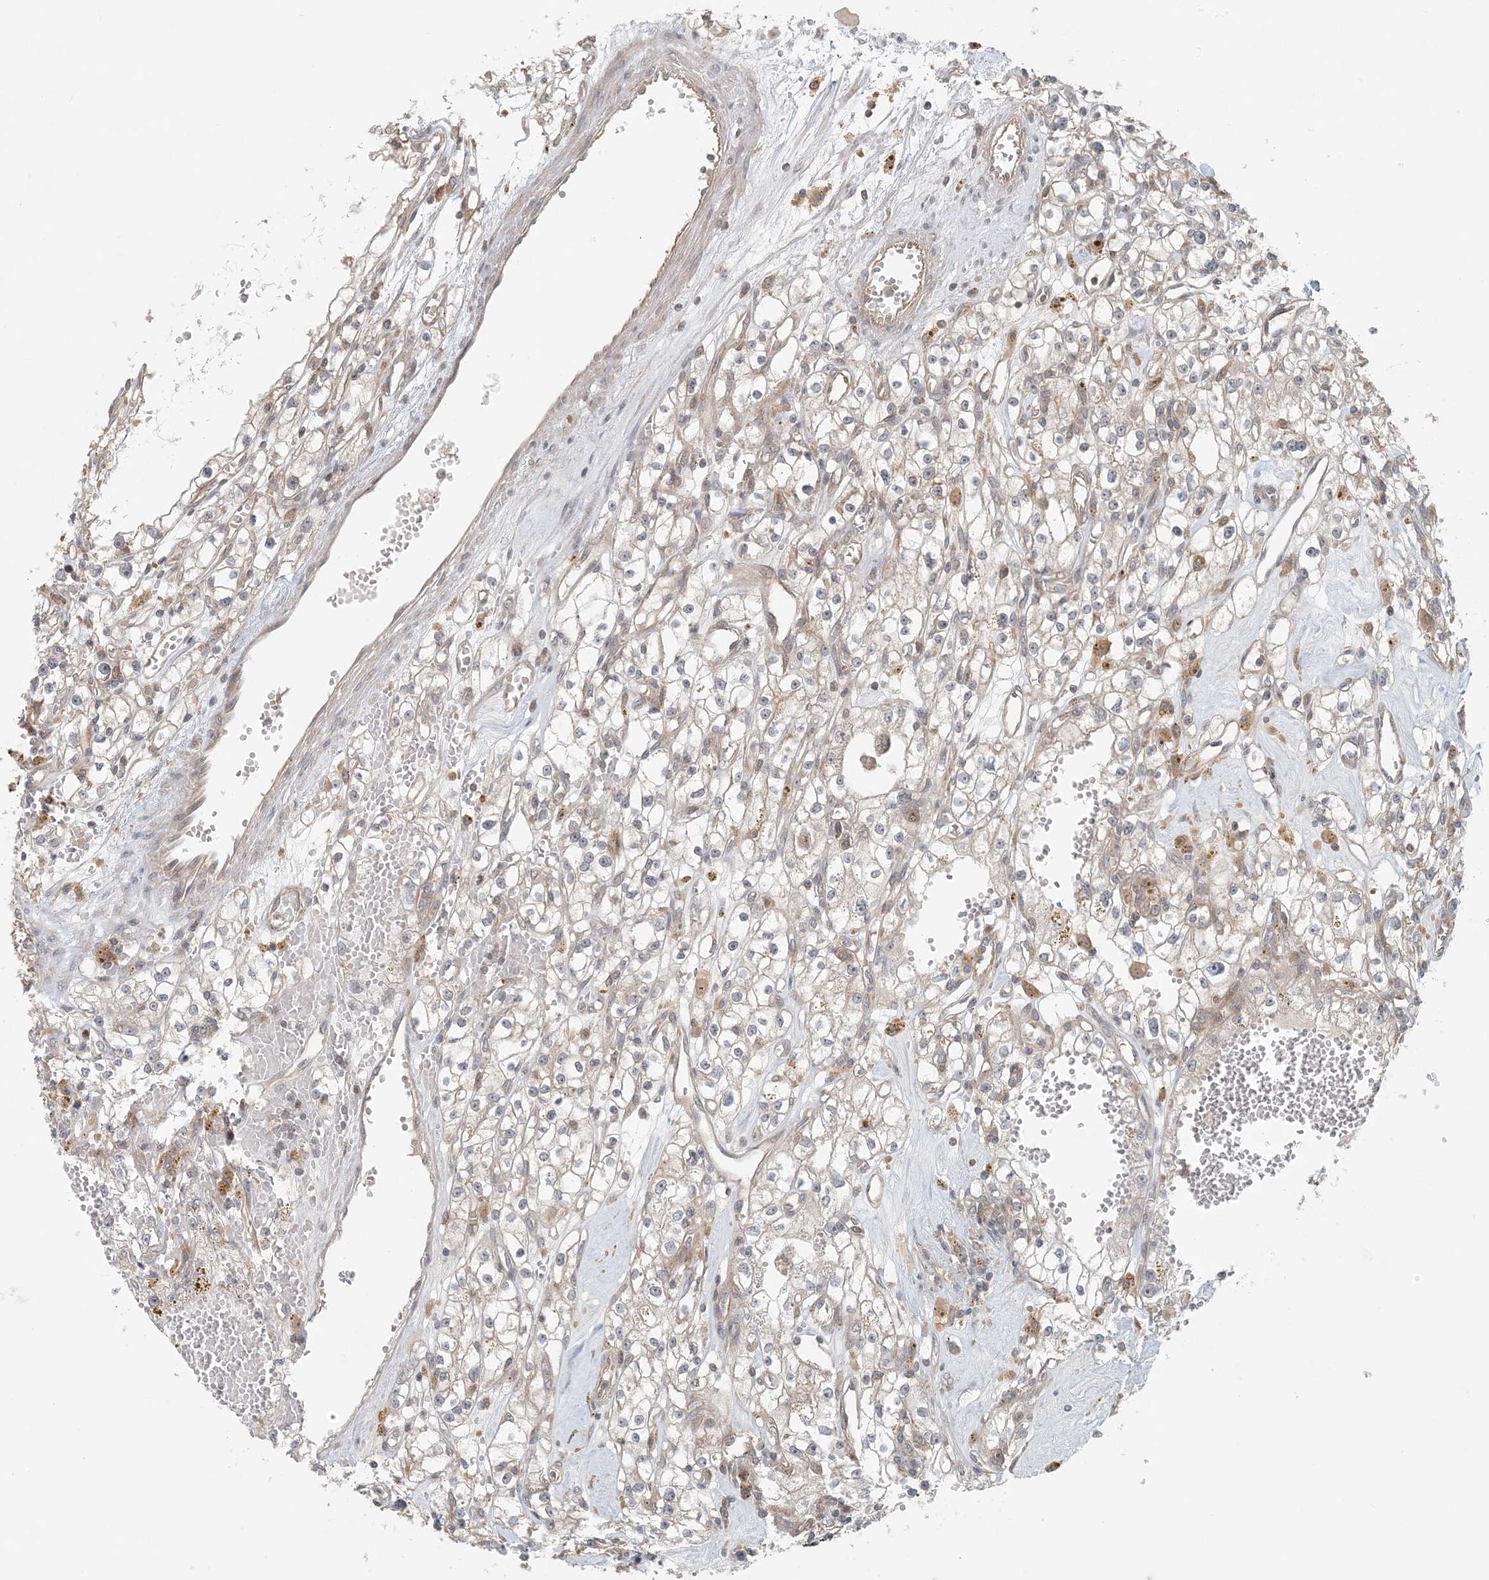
{"staining": {"intensity": "negative", "quantity": "none", "location": "none"}, "tissue": "renal cancer", "cell_type": "Tumor cells", "image_type": "cancer", "snomed": [{"axis": "morphology", "description": "Adenocarcinoma, NOS"}, {"axis": "topography", "description": "Kidney"}], "caption": "Immunohistochemical staining of human renal adenocarcinoma shows no significant expression in tumor cells. Nuclei are stained in blue.", "gene": "OBI1", "patient": {"sex": "male", "age": 56}}